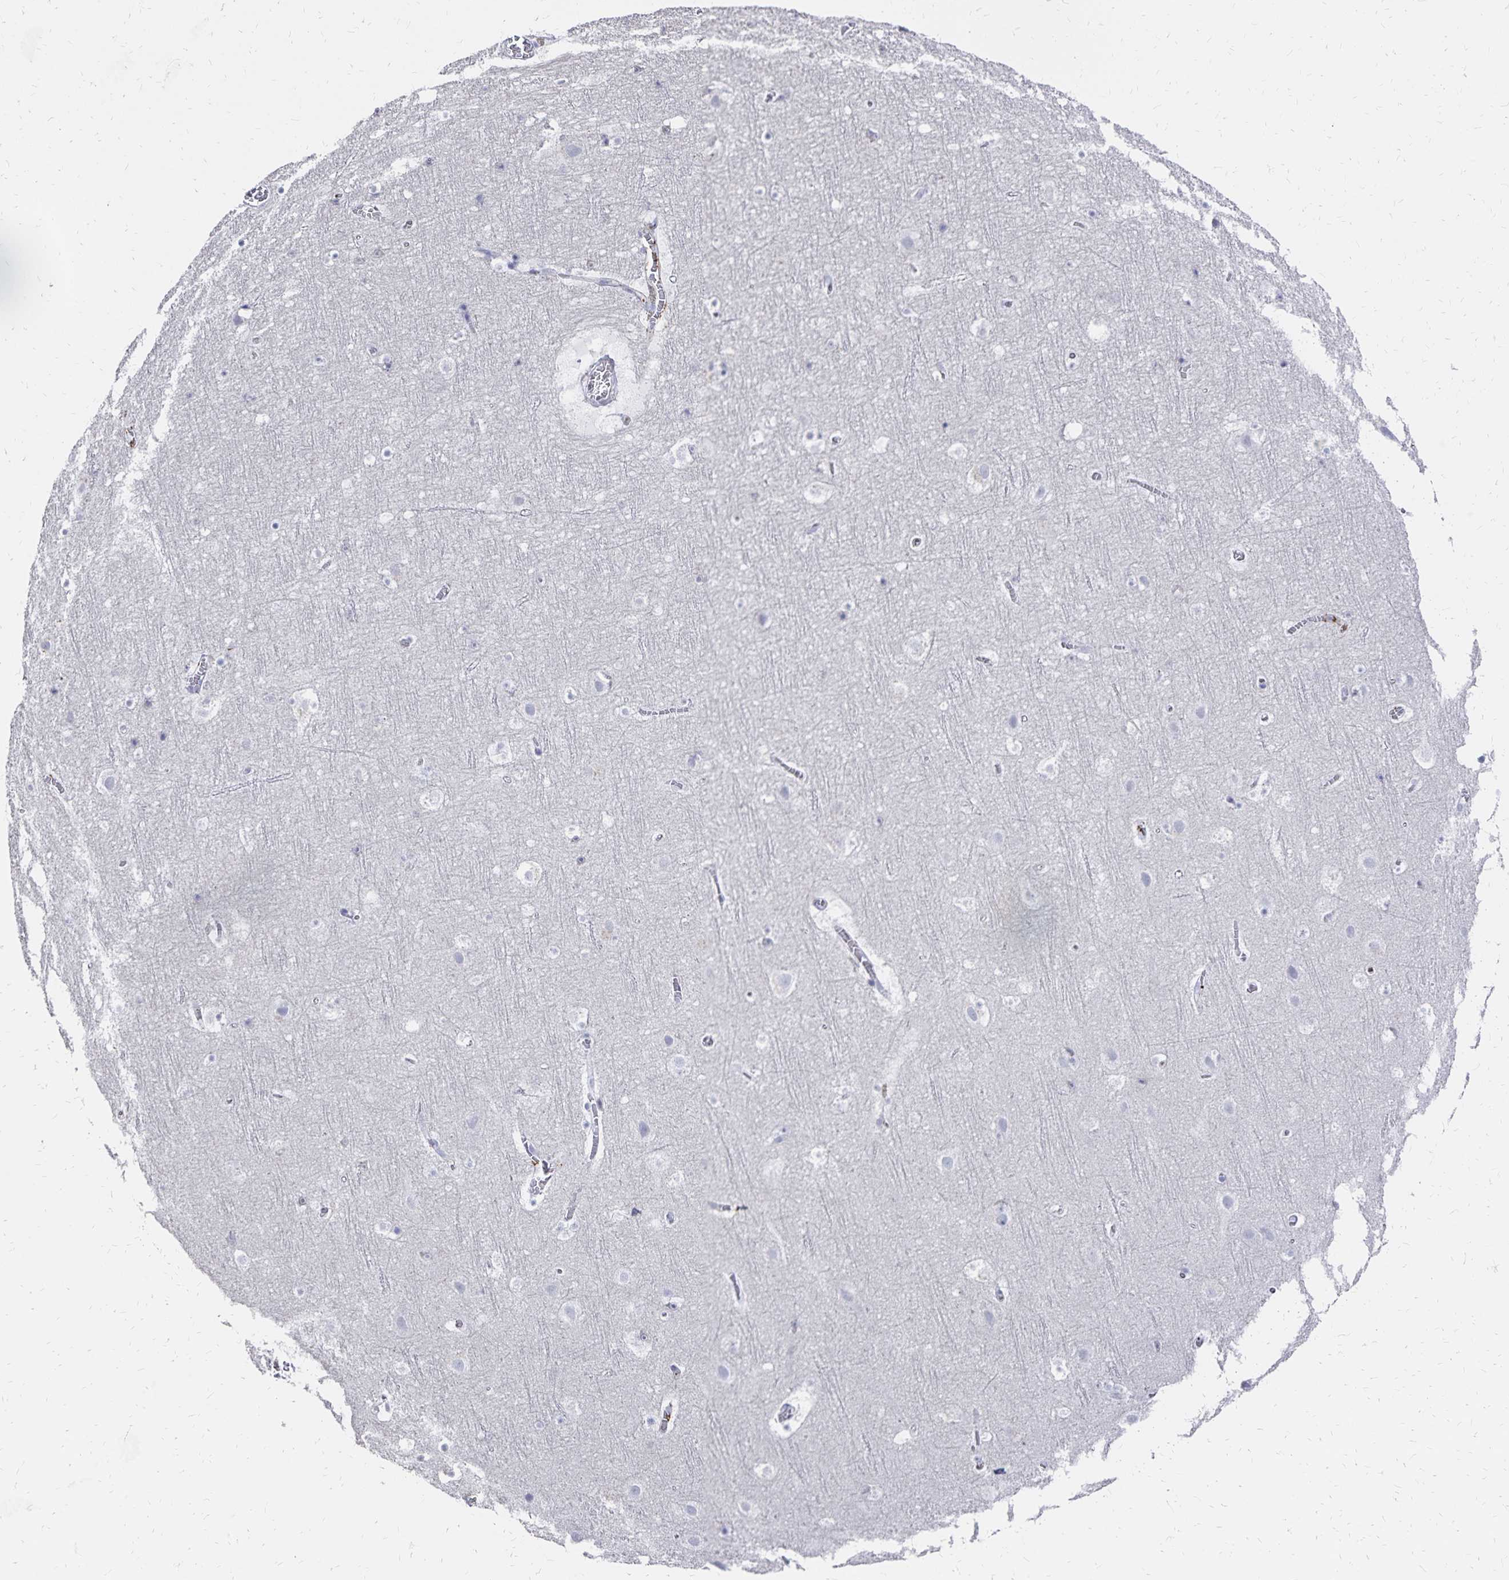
{"staining": {"intensity": "negative", "quantity": "none", "location": "none"}, "tissue": "cerebral cortex", "cell_type": "Endothelial cells", "image_type": "normal", "snomed": [{"axis": "morphology", "description": "Normal tissue, NOS"}, {"axis": "topography", "description": "Cerebral cortex"}], "caption": "The image reveals no significant positivity in endothelial cells of cerebral cortex.", "gene": "KISS1", "patient": {"sex": "female", "age": 42}}